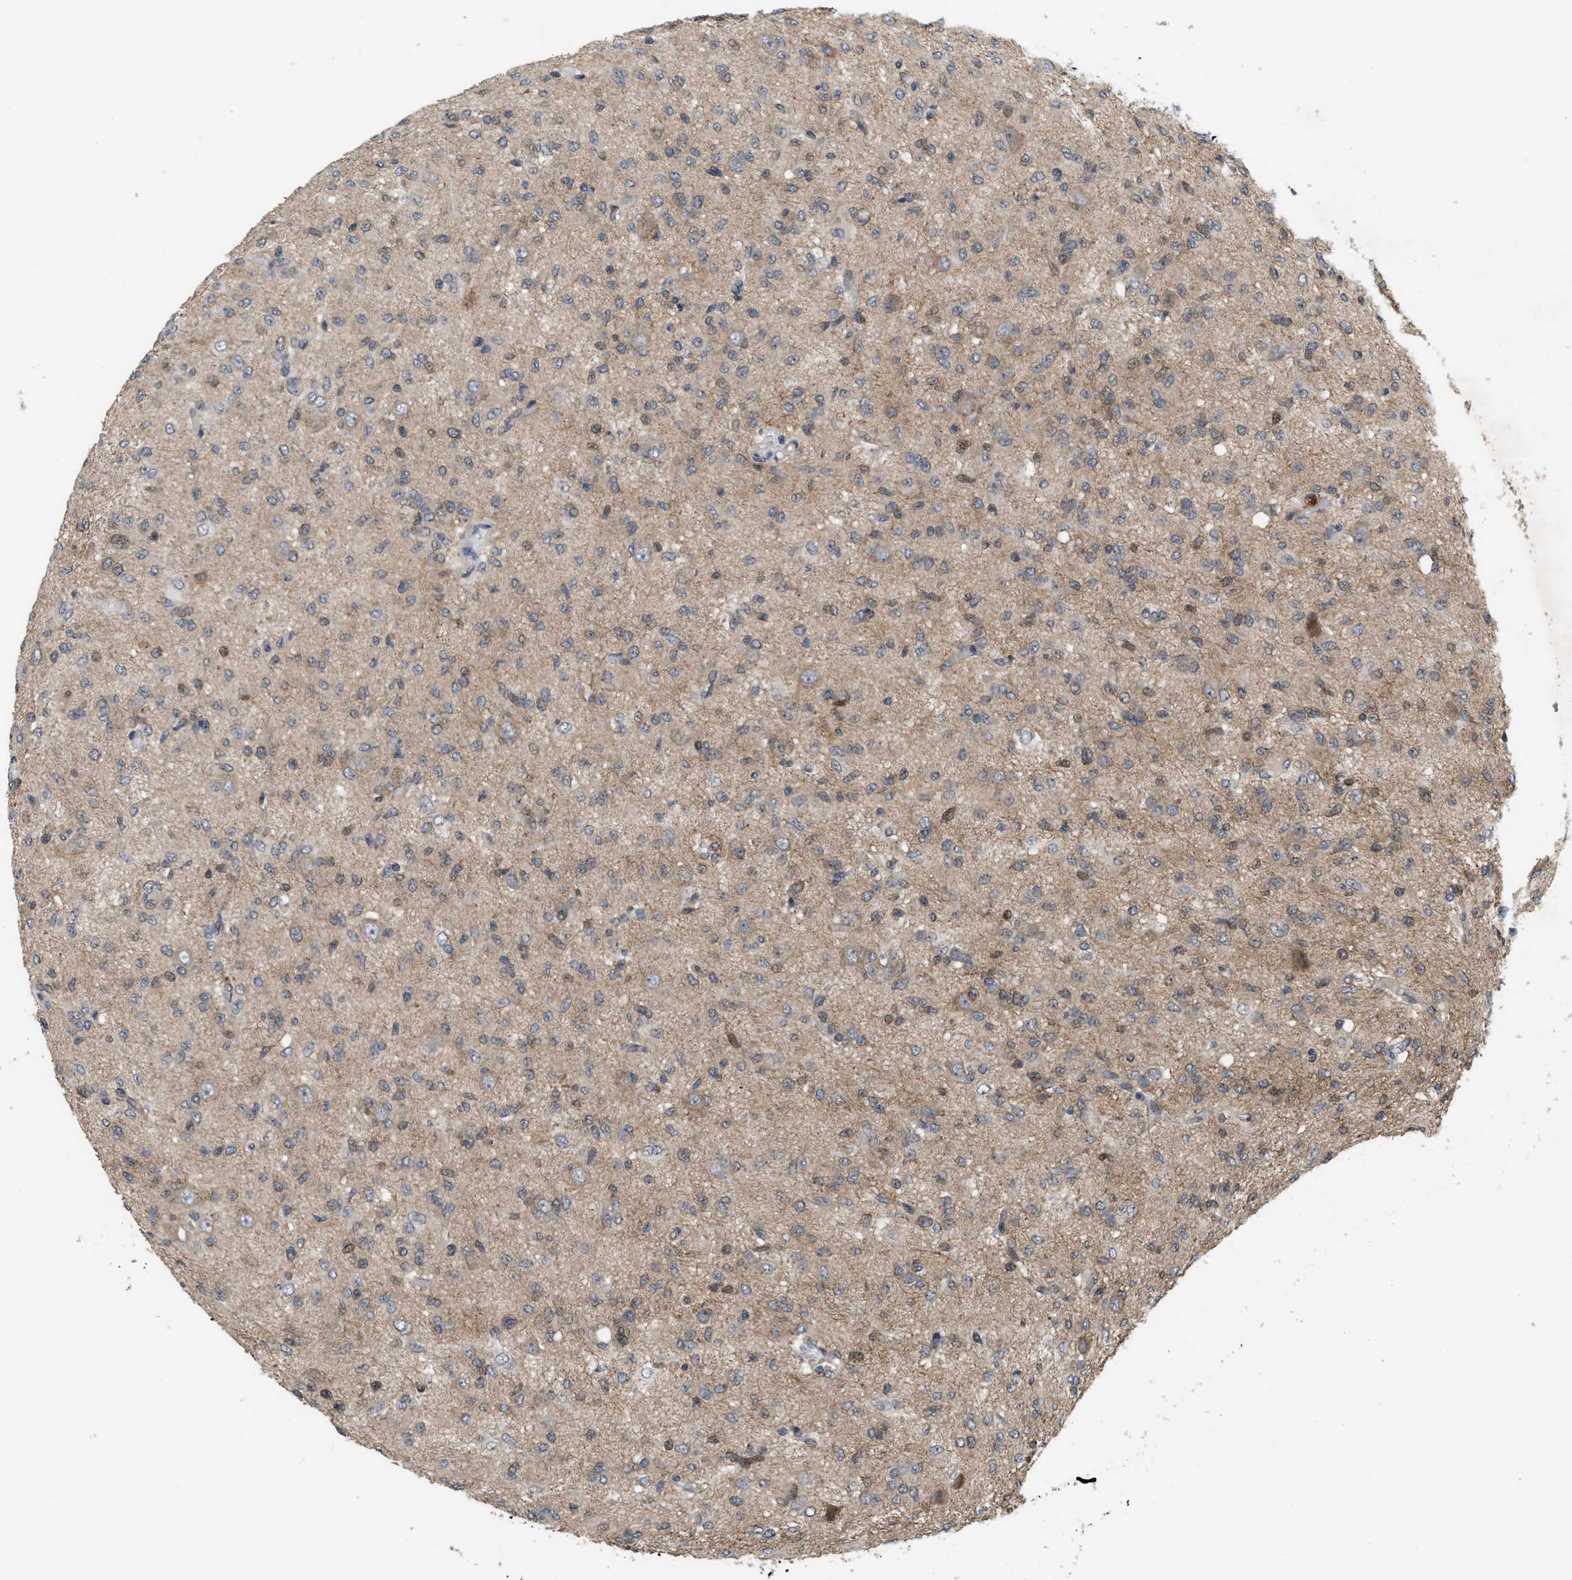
{"staining": {"intensity": "weak", "quantity": "<25%", "location": "cytoplasmic/membranous"}, "tissue": "glioma", "cell_type": "Tumor cells", "image_type": "cancer", "snomed": [{"axis": "morphology", "description": "Glioma, malignant, High grade"}, {"axis": "topography", "description": "Brain"}], "caption": "This photomicrograph is of malignant glioma (high-grade) stained with immunohistochemistry (IHC) to label a protein in brown with the nuclei are counter-stained blue. There is no positivity in tumor cells. Brightfield microscopy of immunohistochemistry stained with DAB (brown) and hematoxylin (blue), captured at high magnification.", "gene": "MFSD6", "patient": {"sex": "female", "age": 59}}